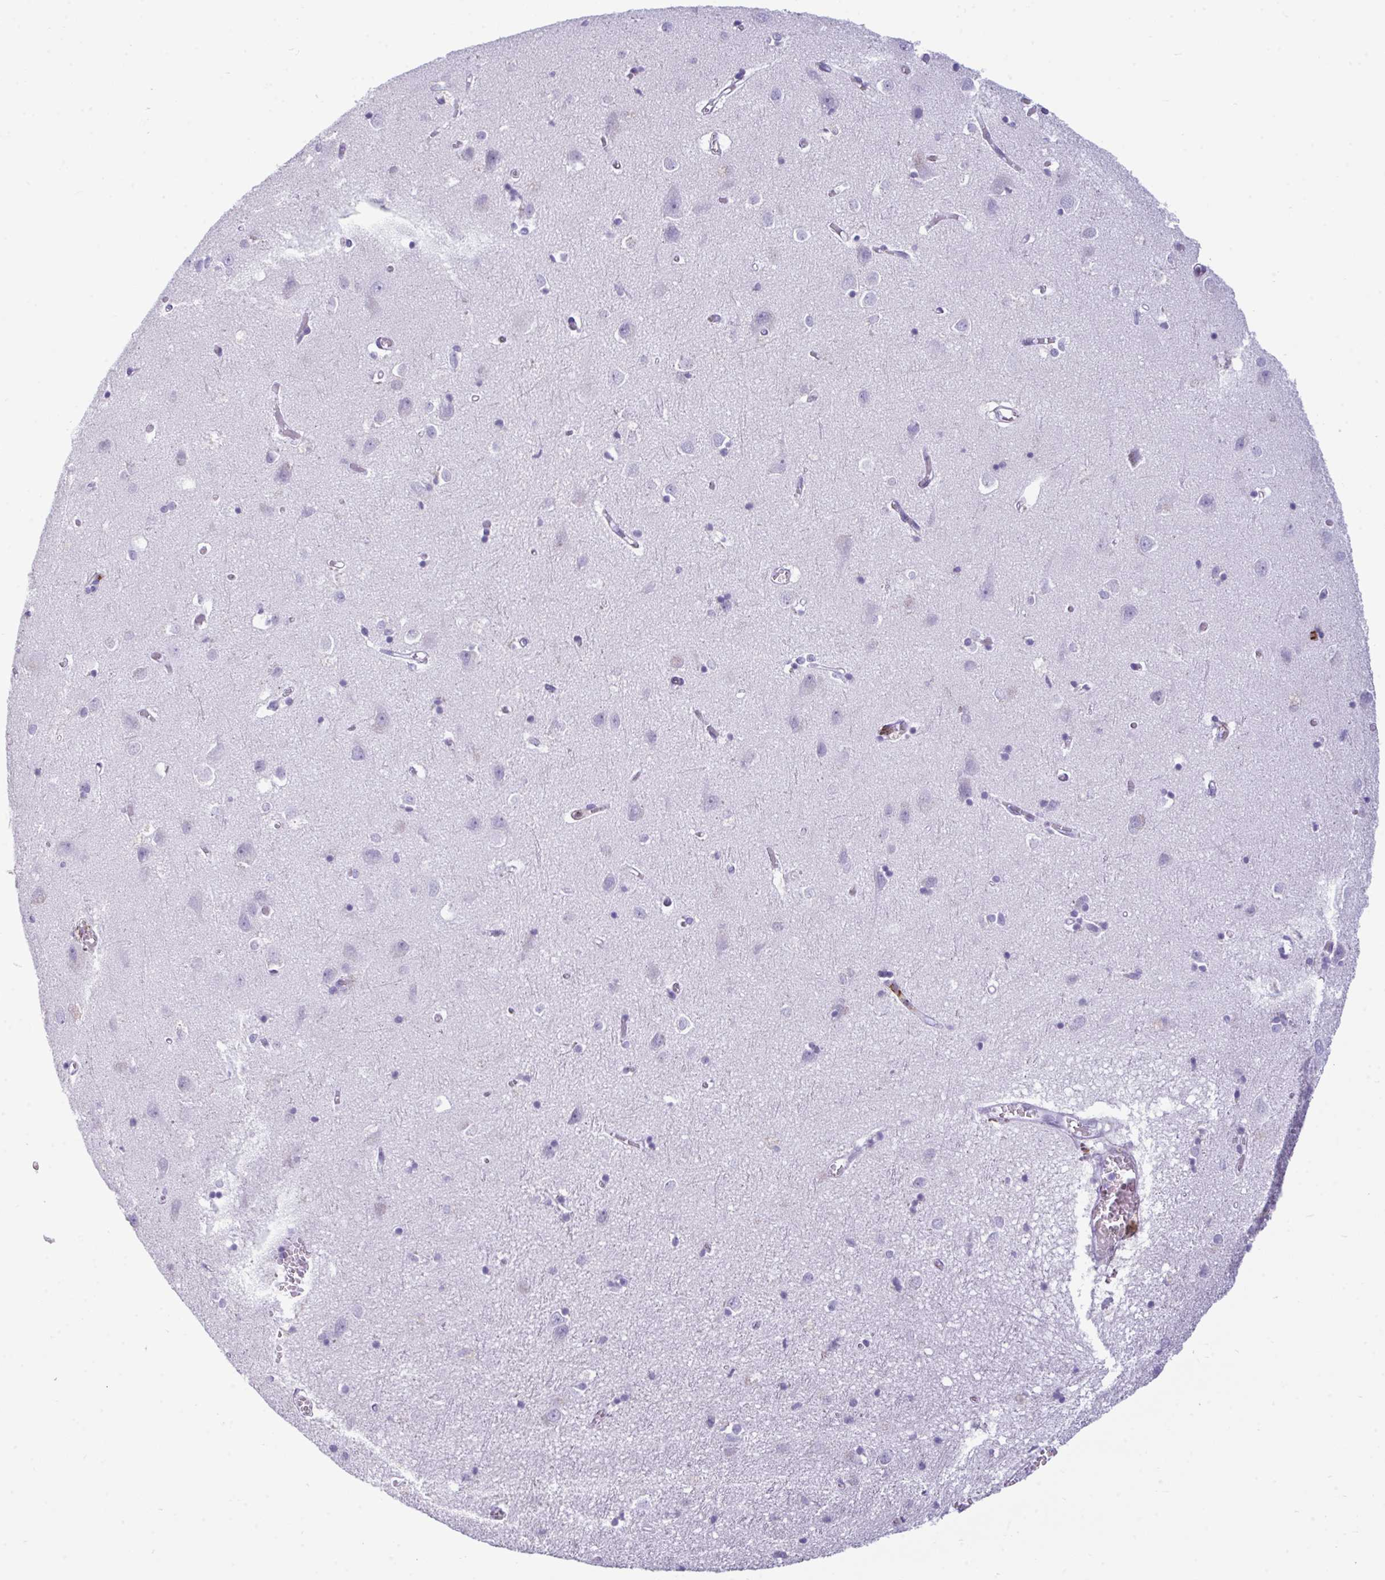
{"staining": {"intensity": "negative", "quantity": "none", "location": "none"}, "tissue": "cerebral cortex", "cell_type": "Endothelial cells", "image_type": "normal", "snomed": [{"axis": "morphology", "description": "Normal tissue, NOS"}, {"axis": "topography", "description": "Cerebral cortex"}], "caption": "High power microscopy photomicrograph of an immunohistochemistry micrograph of normal cerebral cortex, revealing no significant positivity in endothelial cells.", "gene": "ARHGAP42", "patient": {"sex": "male", "age": 70}}